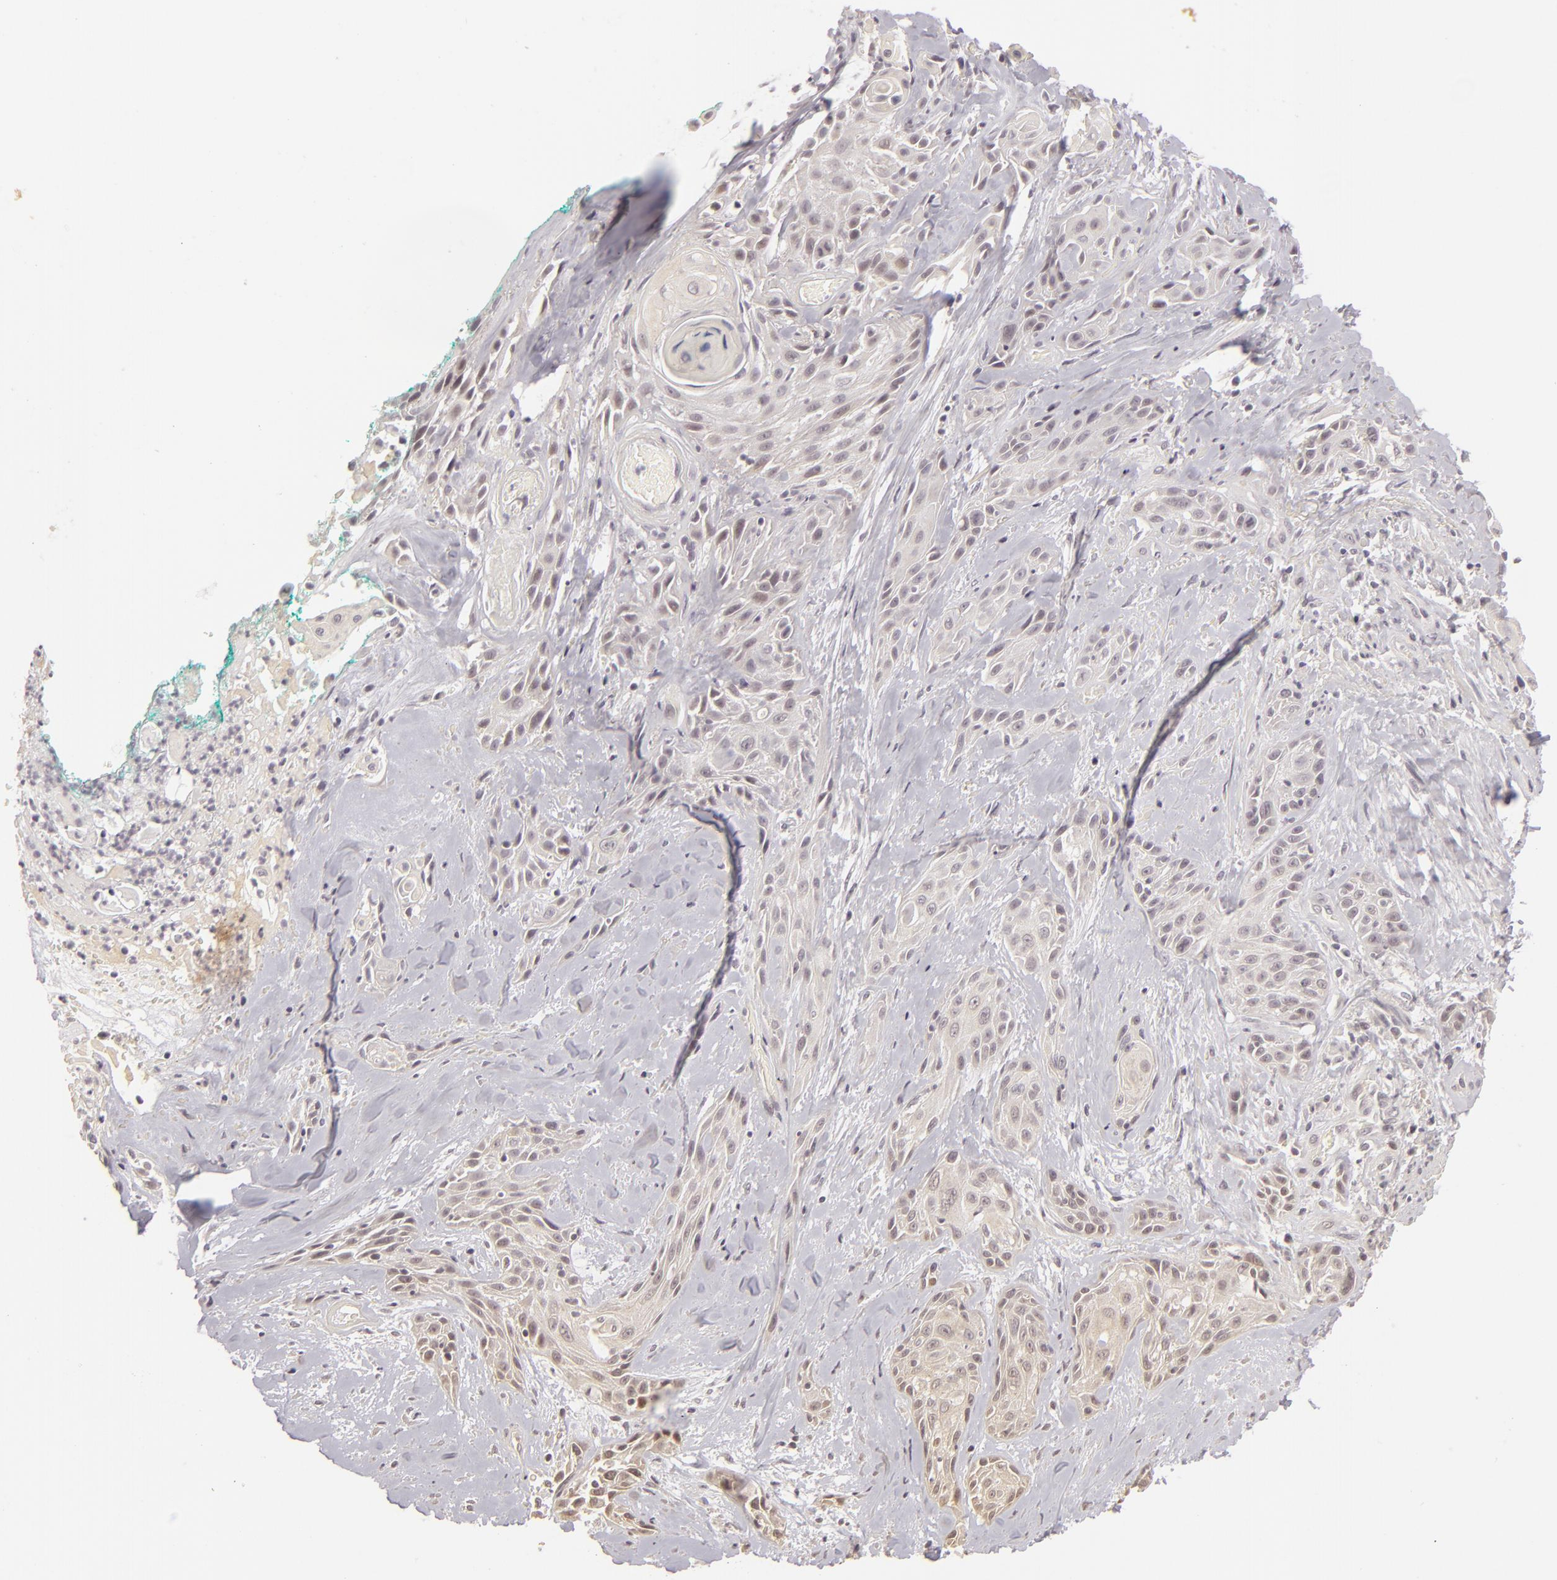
{"staining": {"intensity": "weak", "quantity": "25%-75%", "location": "cytoplasmic/membranous"}, "tissue": "skin cancer", "cell_type": "Tumor cells", "image_type": "cancer", "snomed": [{"axis": "morphology", "description": "Squamous cell carcinoma, NOS"}, {"axis": "topography", "description": "Skin"}, {"axis": "topography", "description": "Anal"}], "caption": "A low amount of weak cytoplasmic/membranous positivity is identified in approximately 25%-75% of tumor cells in skin cancer (squamous cell carcinoma) tissue. (DAB (3,3'-diaminobenzidine) IHC with brightfield microscopy, high magnification).", "gene": "DLG3", "patient": {"sex": "male", "age": 64}}